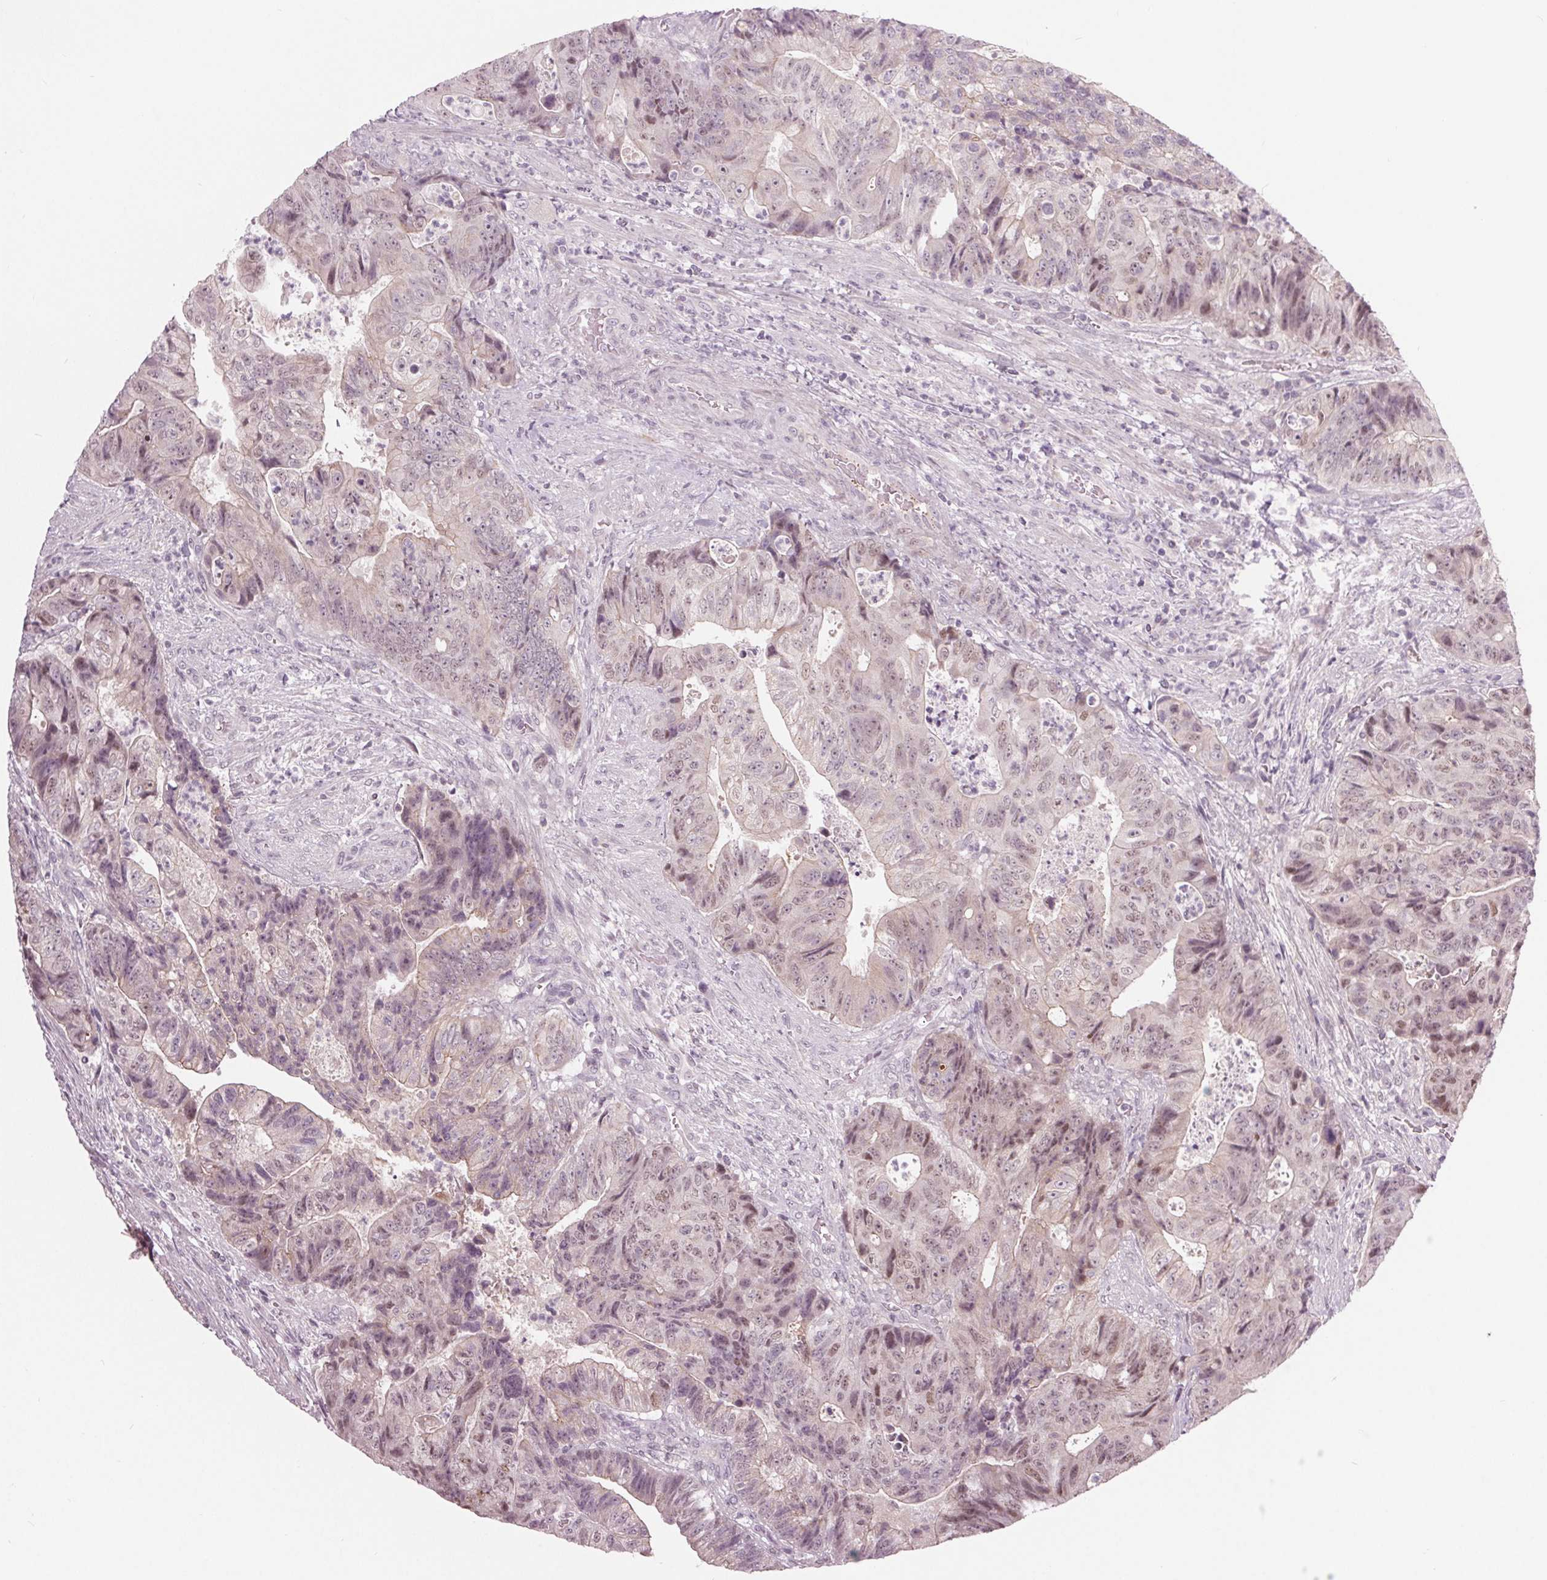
{"staining": {"intensity": "moderate", "quantity": "<25%", "location": "nuclear"}, "tissue": "colorectal cancer", "cell_type": "Tumor cells", "image_type": "cancer", "snomed": [{"axis": "morphology", "description": "Normal tissue, NOS"}, {"axis": "morphology", "description": "Adenocarcinoma, NOS"}, {"axis": "topography", "description": "Colon"}], "caption": "Moderate nuclear positivity is identified in about <25% of tumor cells in colorectal cancer (adenocarcinoma). The staining was performed using DAB, with brown indicating positive protein expression. Nuclei are stained blue with hematoxylin.", "gene": "ZNF605", "patient": {"sex": "female", "age": 48}}